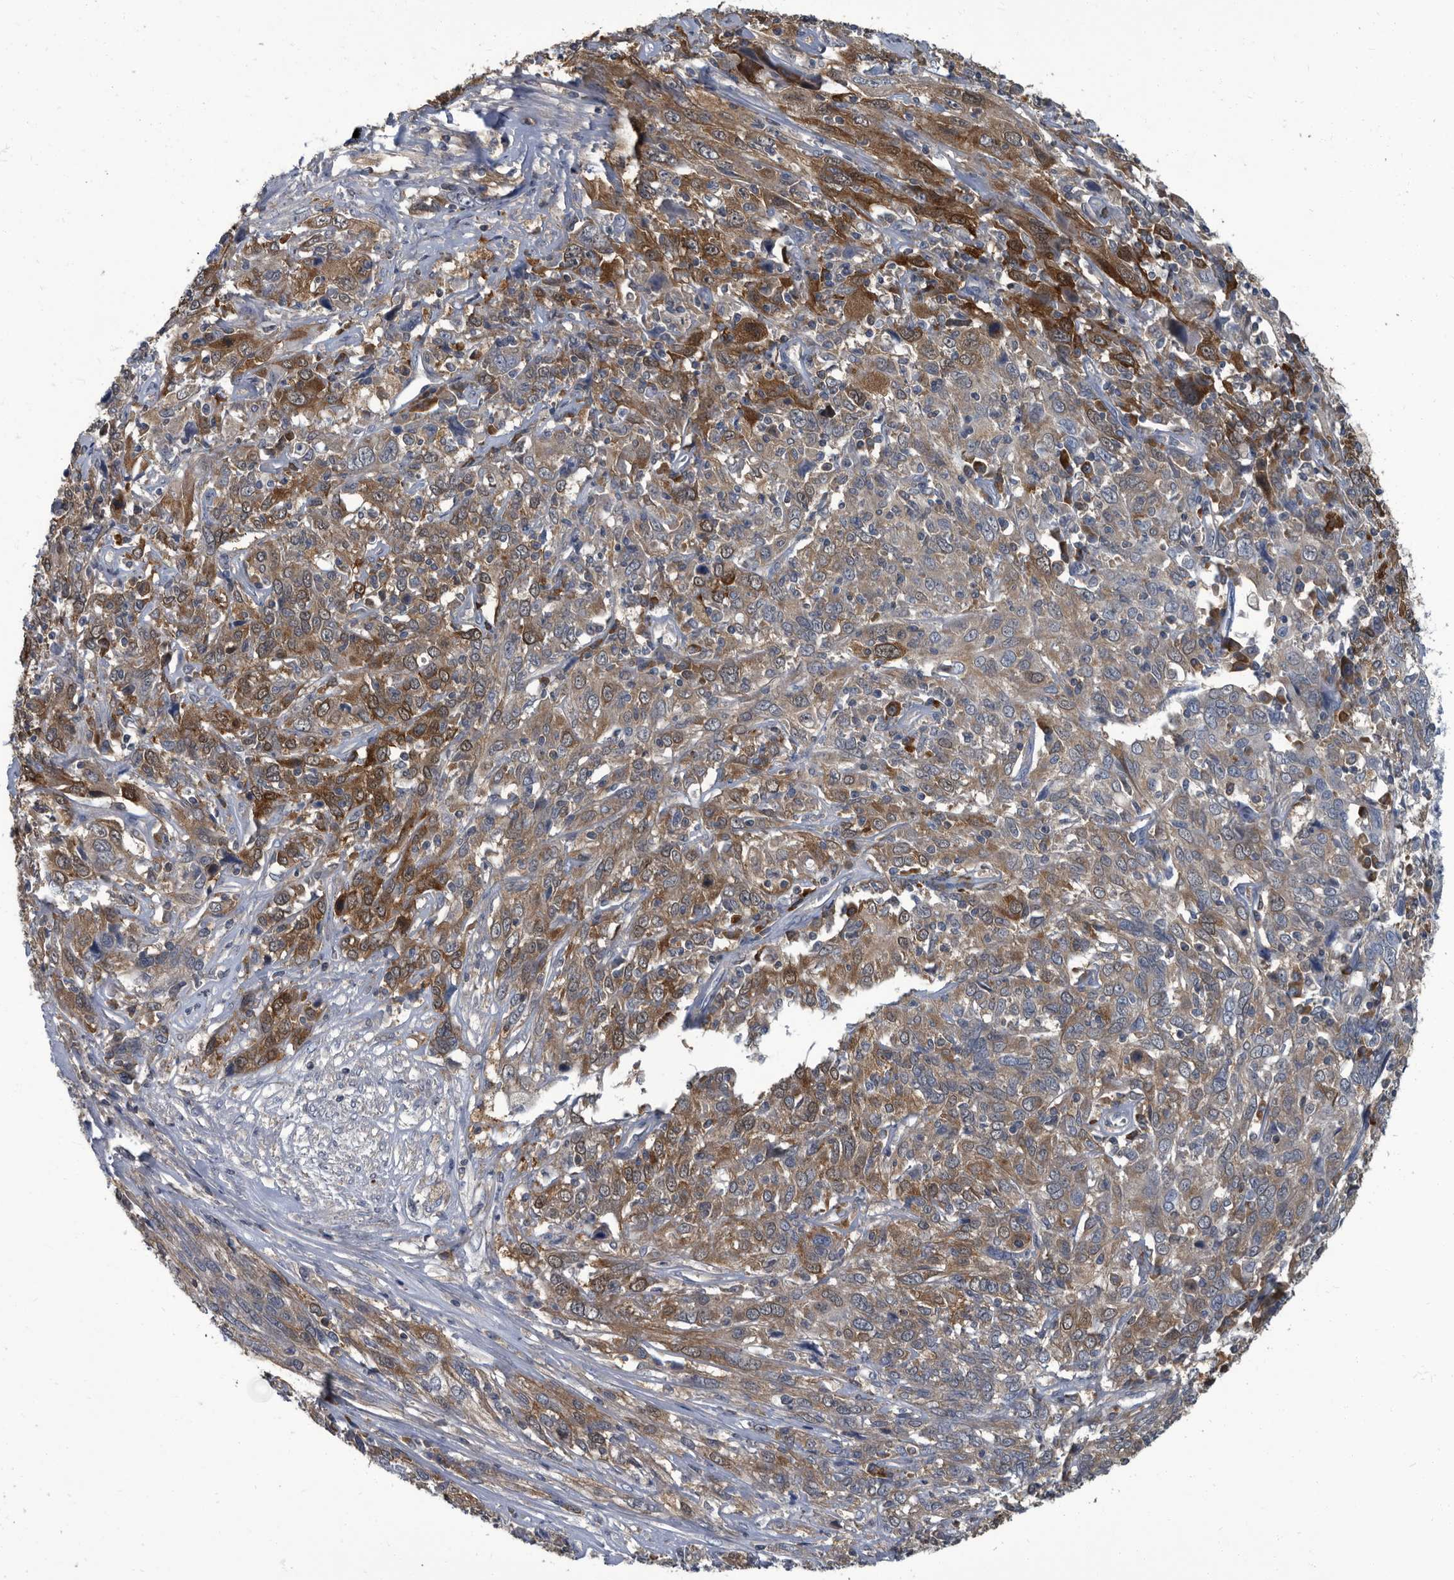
{"staining": {"intensity": "moderate", "quantity": "25%-75%", "location": "cytoplasmic/membranous"}, "tissue": "cervical cancer", "cell_type": "Tumor cells", "image_type": "cancer", "snomed": [{"axis": "morphology", "description": "Squamous cell carcinoma, NOS"}, {"axis": "topography", "description": "Cervix"}], "caption": "Squamous cell carcinoma (cervical) tissue shows moderate cytoplasmic/membranous positivity in approximately 25%-75% of tumor cells The staining is performed using DAB brown chromogen to label protein expression. The nuclei are counter-stained blue using hematoxylin.", "gene": "CDV3", "patient": {"sex": "female", "age": 46}}